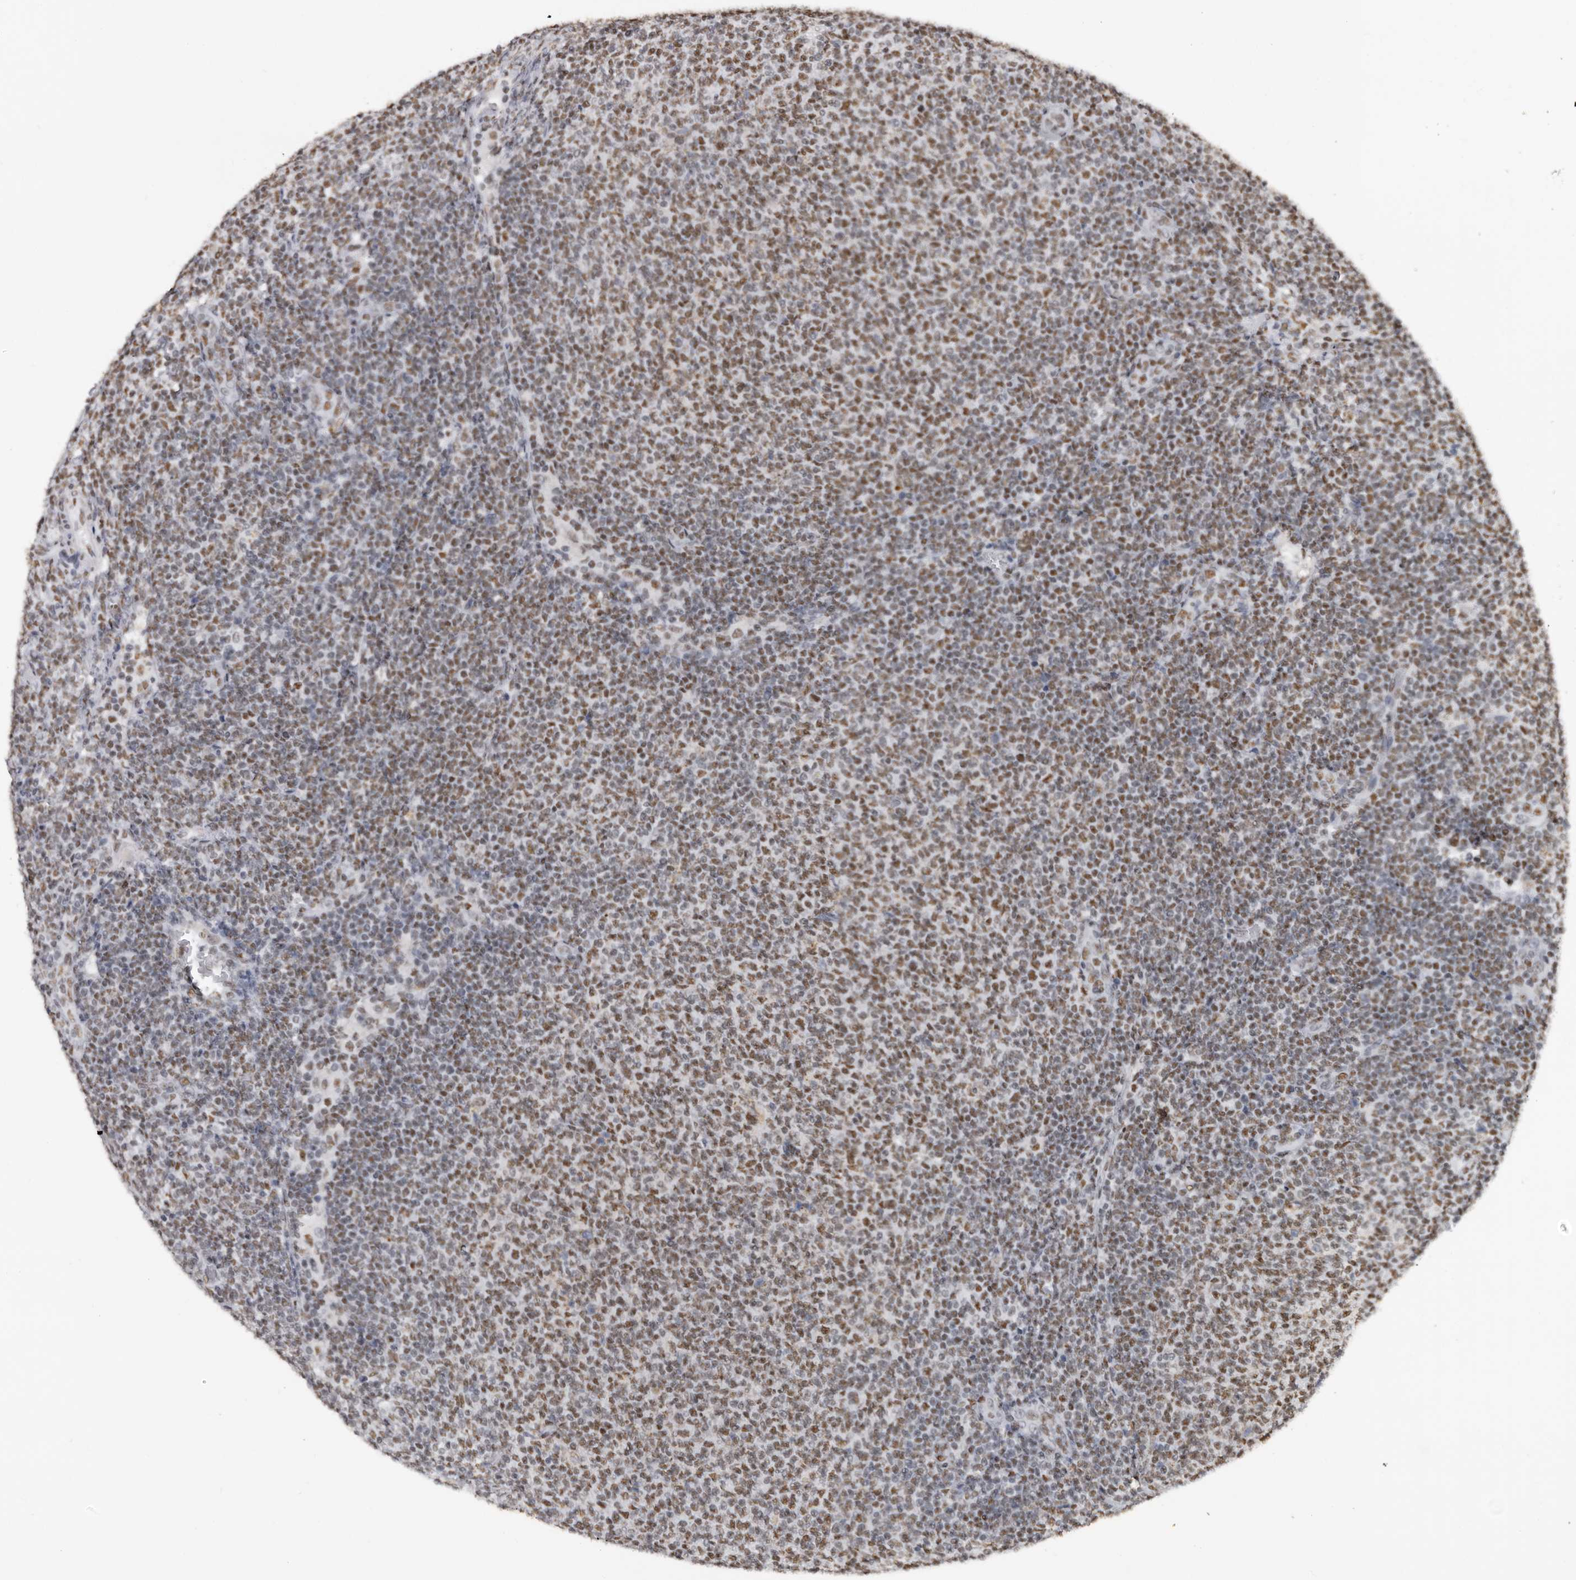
{"staining": {"intensity": "moderate", "quantity": "25%-75%", "location": "nuclear"}, "tissue": "lymphoma", "cell_type": "Tumor cells", "image_type": "cancer", "snomed": [{"axis": "morphology", "description": "Malignant lymphoma, non-Hodgkin's type, Low grade"}, {"axis": "topography", "description": "Lymph node"}], "caption": "Immunohistochemistry histopathology image of neoplastic tissue: human lymphoma stained using IHC demonstrates medium levels of moderate protein expression localized specifically in the nuclear of tumor cells, appearing as a nuclear brown color.", "gene": "SCAF4", "patient": {"sex": "male", "age": 66}}